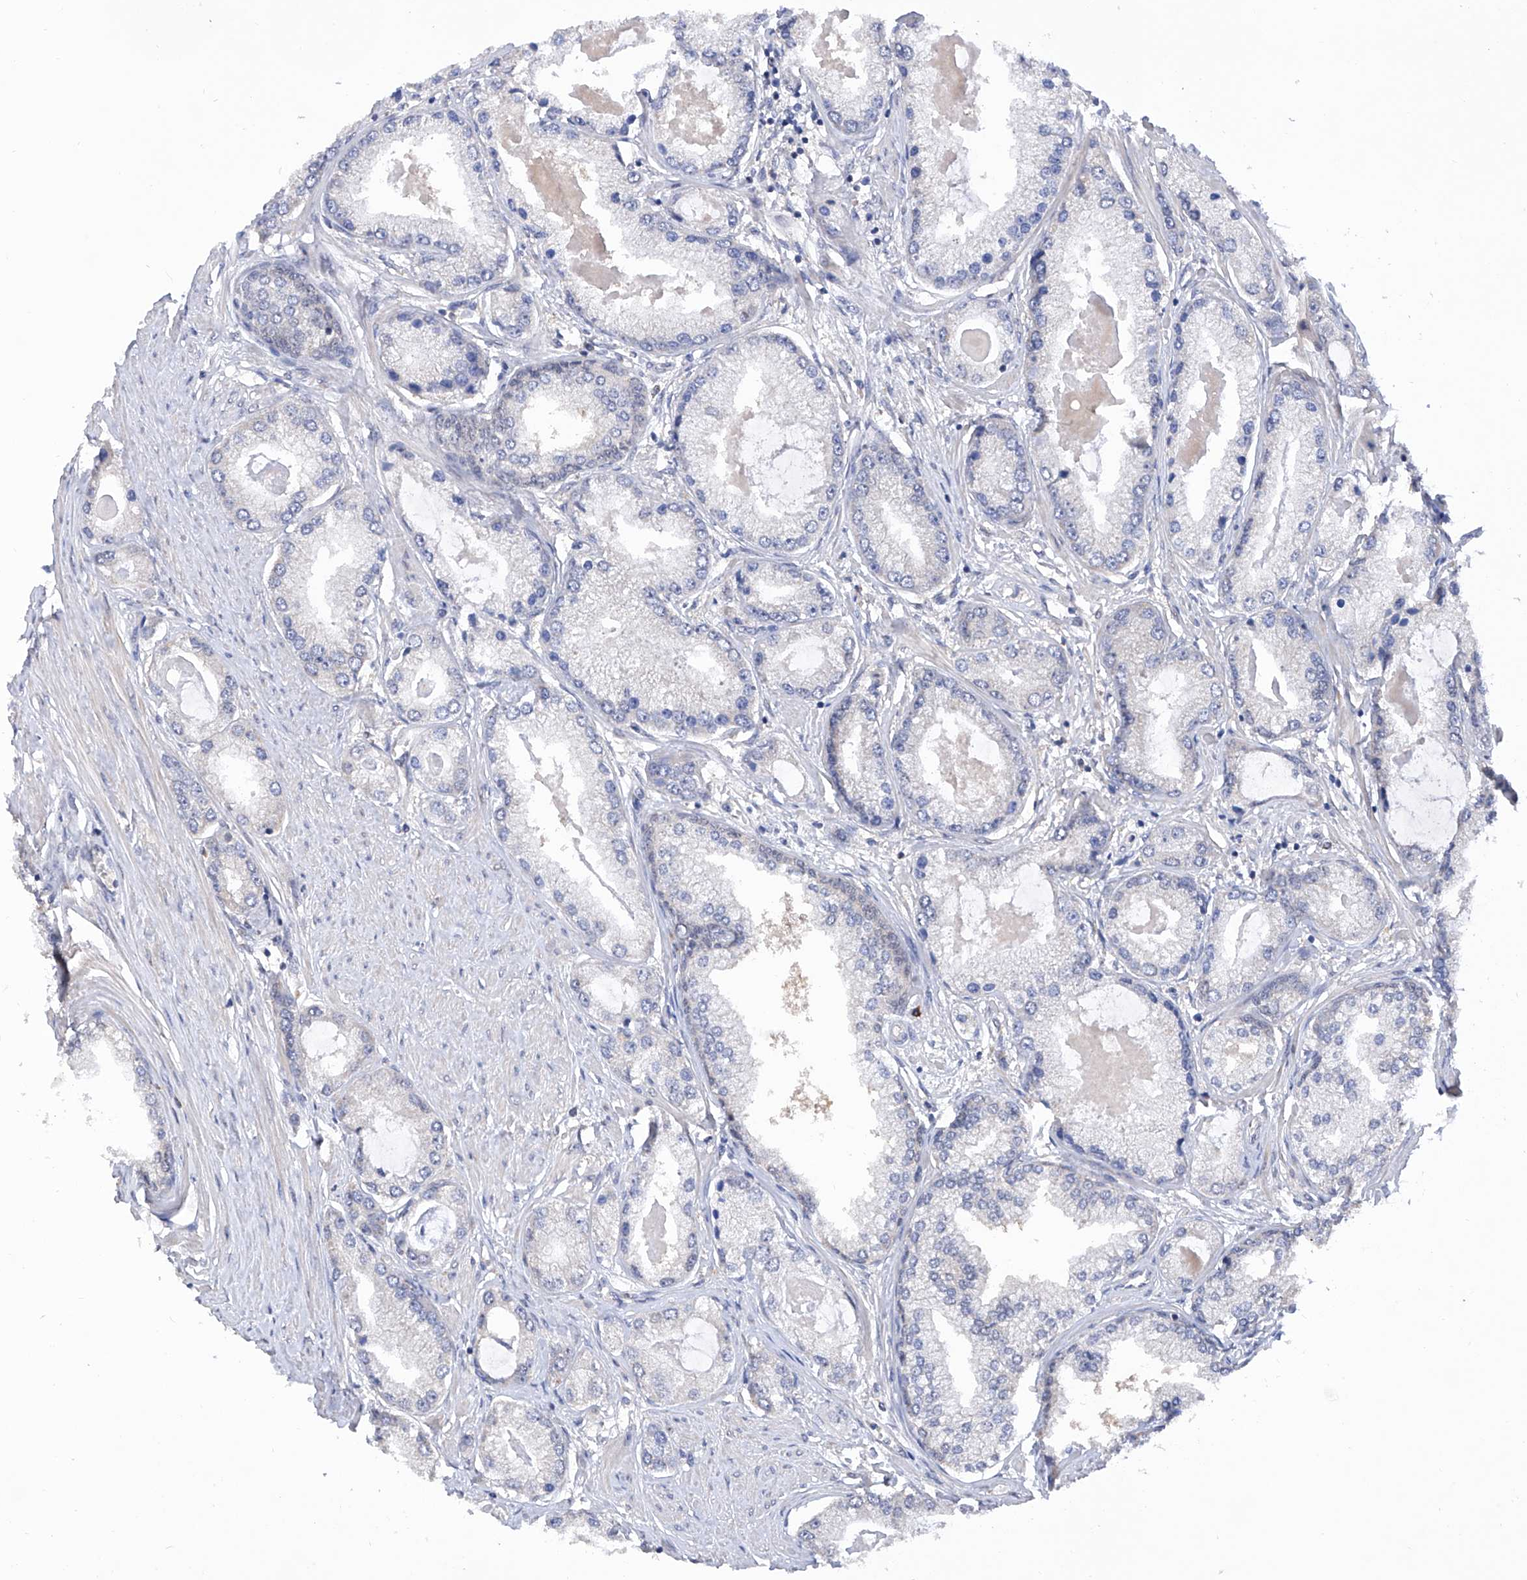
{"staining": {"intensity": "negative", "quantity": "none", "location": "none"}, "tissue": "prostate cancer", "cell_type": "Tumor cells", "image_type": "cancer", "snomed": [{"axis": "morphology", "description": "Adenocarcinoma, Low grade"}, {"axis": "topography", "description": "Prostate"}], "caption": "IHC of prostate cancer (adenocarcinoma (low-grade)) reveals no staining in tumor cells. The staining is performed using DAB brown chromogen with nuclei counter-stained in using hematoxylin.", "gene": "USP45", "patient": {"sex": "male", "age": 62}}